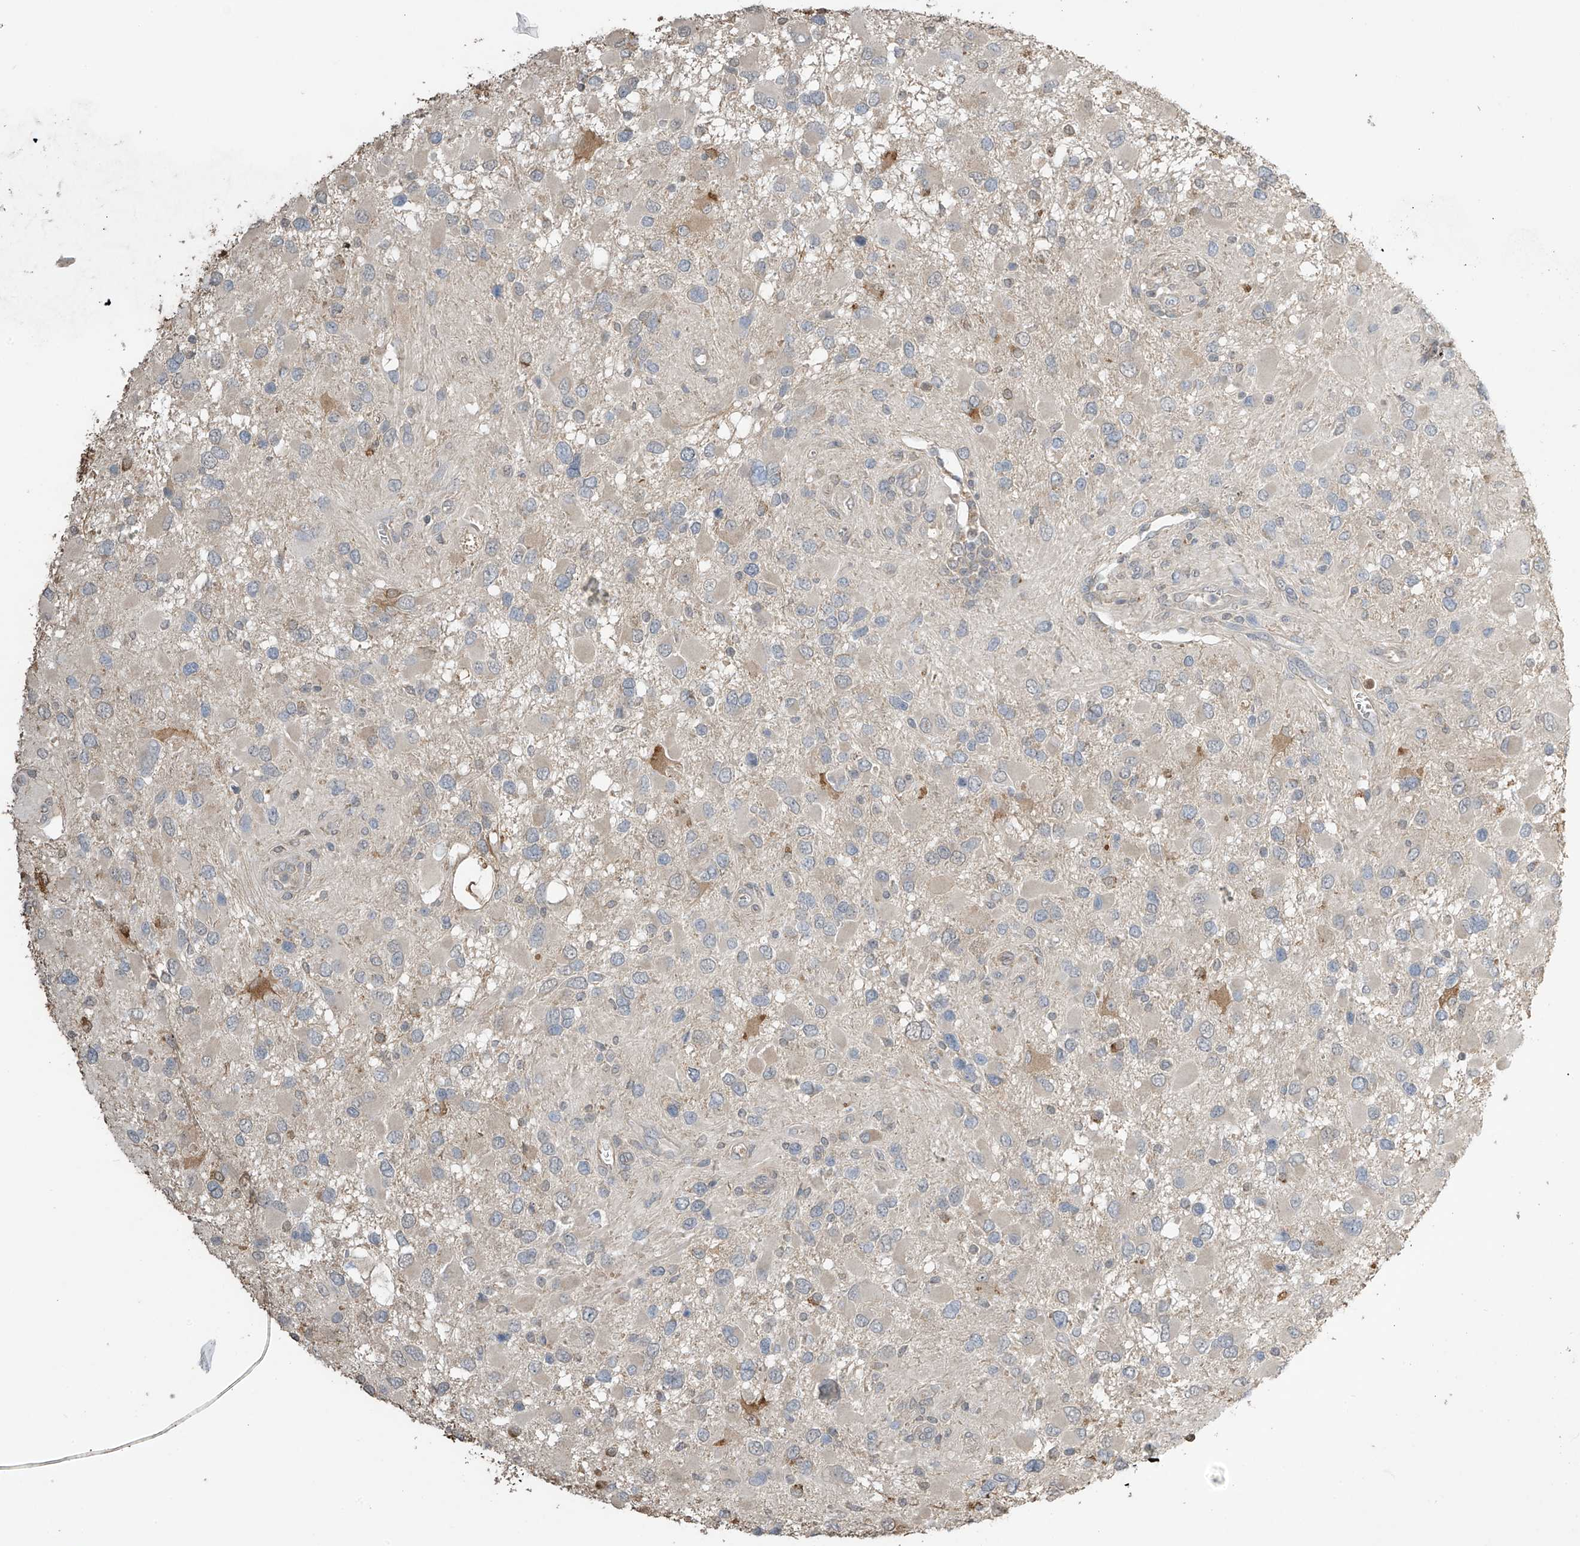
{"staining": {"intensity": "negative", "quantity": "none", "location": "none"}, "tissue": "glioma", "cell_type": "Tumor cells", "image_type": "cancer", "snomed": [{"axis": "morphology", "description": "Glioma, malignant, High grade"}, {"axis": "topography", "description": "Brain"}], "caption": "This is a image of immunohistochemistry staining of glioma, which shows no positivity in tumor cells.", "gene": "SLFN14", "patient": {"sex": "male", "age": 53}}